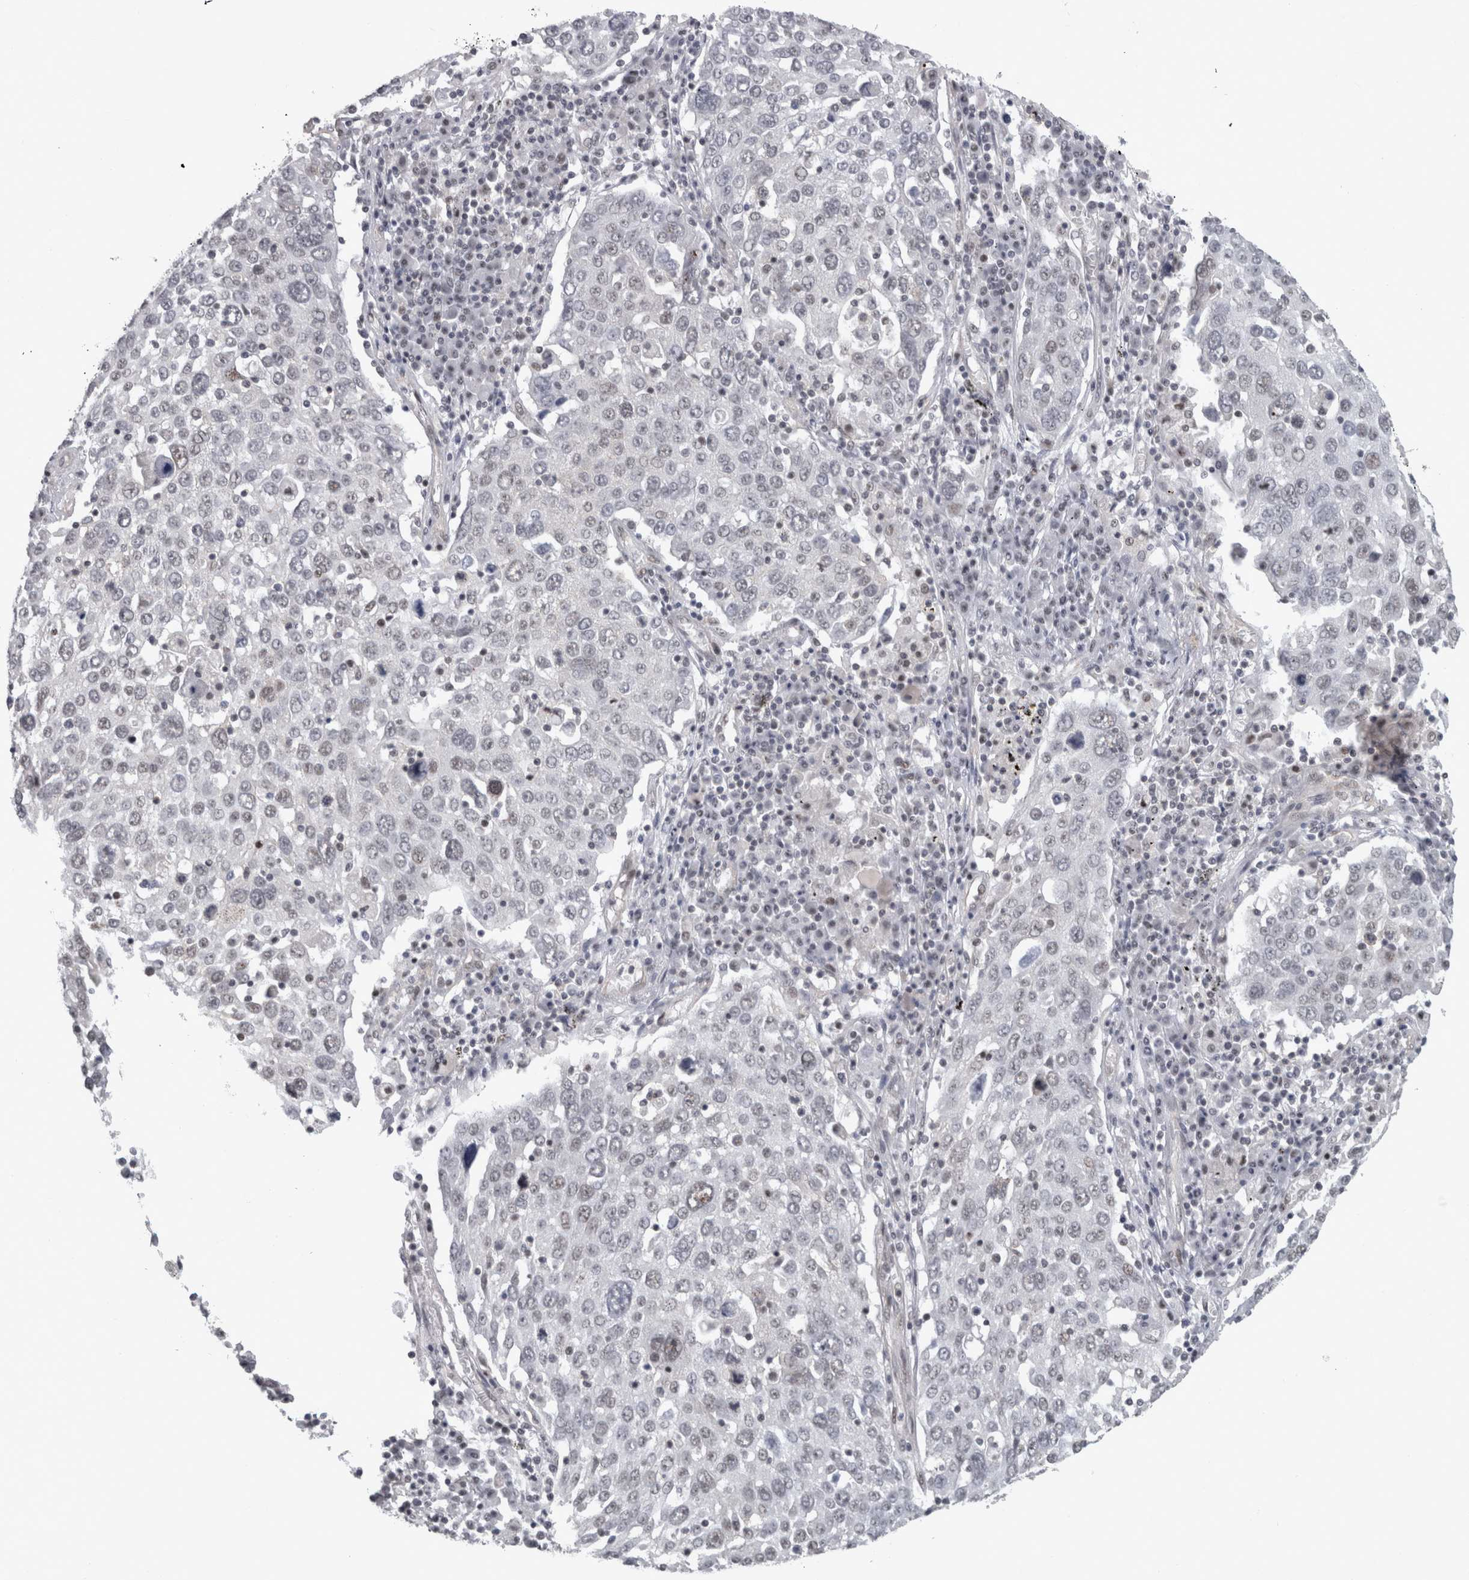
{"staining": {"intensity": "negative", "quantity": "none", "location": "none"}, "tissue": "lung cancer", "cell_type": "Tumor cells", "image_type": "cancer", "snomed": [{"axis": "morphology", "description": "Squamous cell carcinoma, NOS"}, {"axis": "topography", "description": "Lung"}], "caption": "An immunohistochemistry micrograph of squamous cell carcinoma (lung) is shown. There is no staining in tumor cells of squamous cell carcinoma (lung).", "gene": "PPP1R12B", "patient": {"sex": "male", "age": 65}}